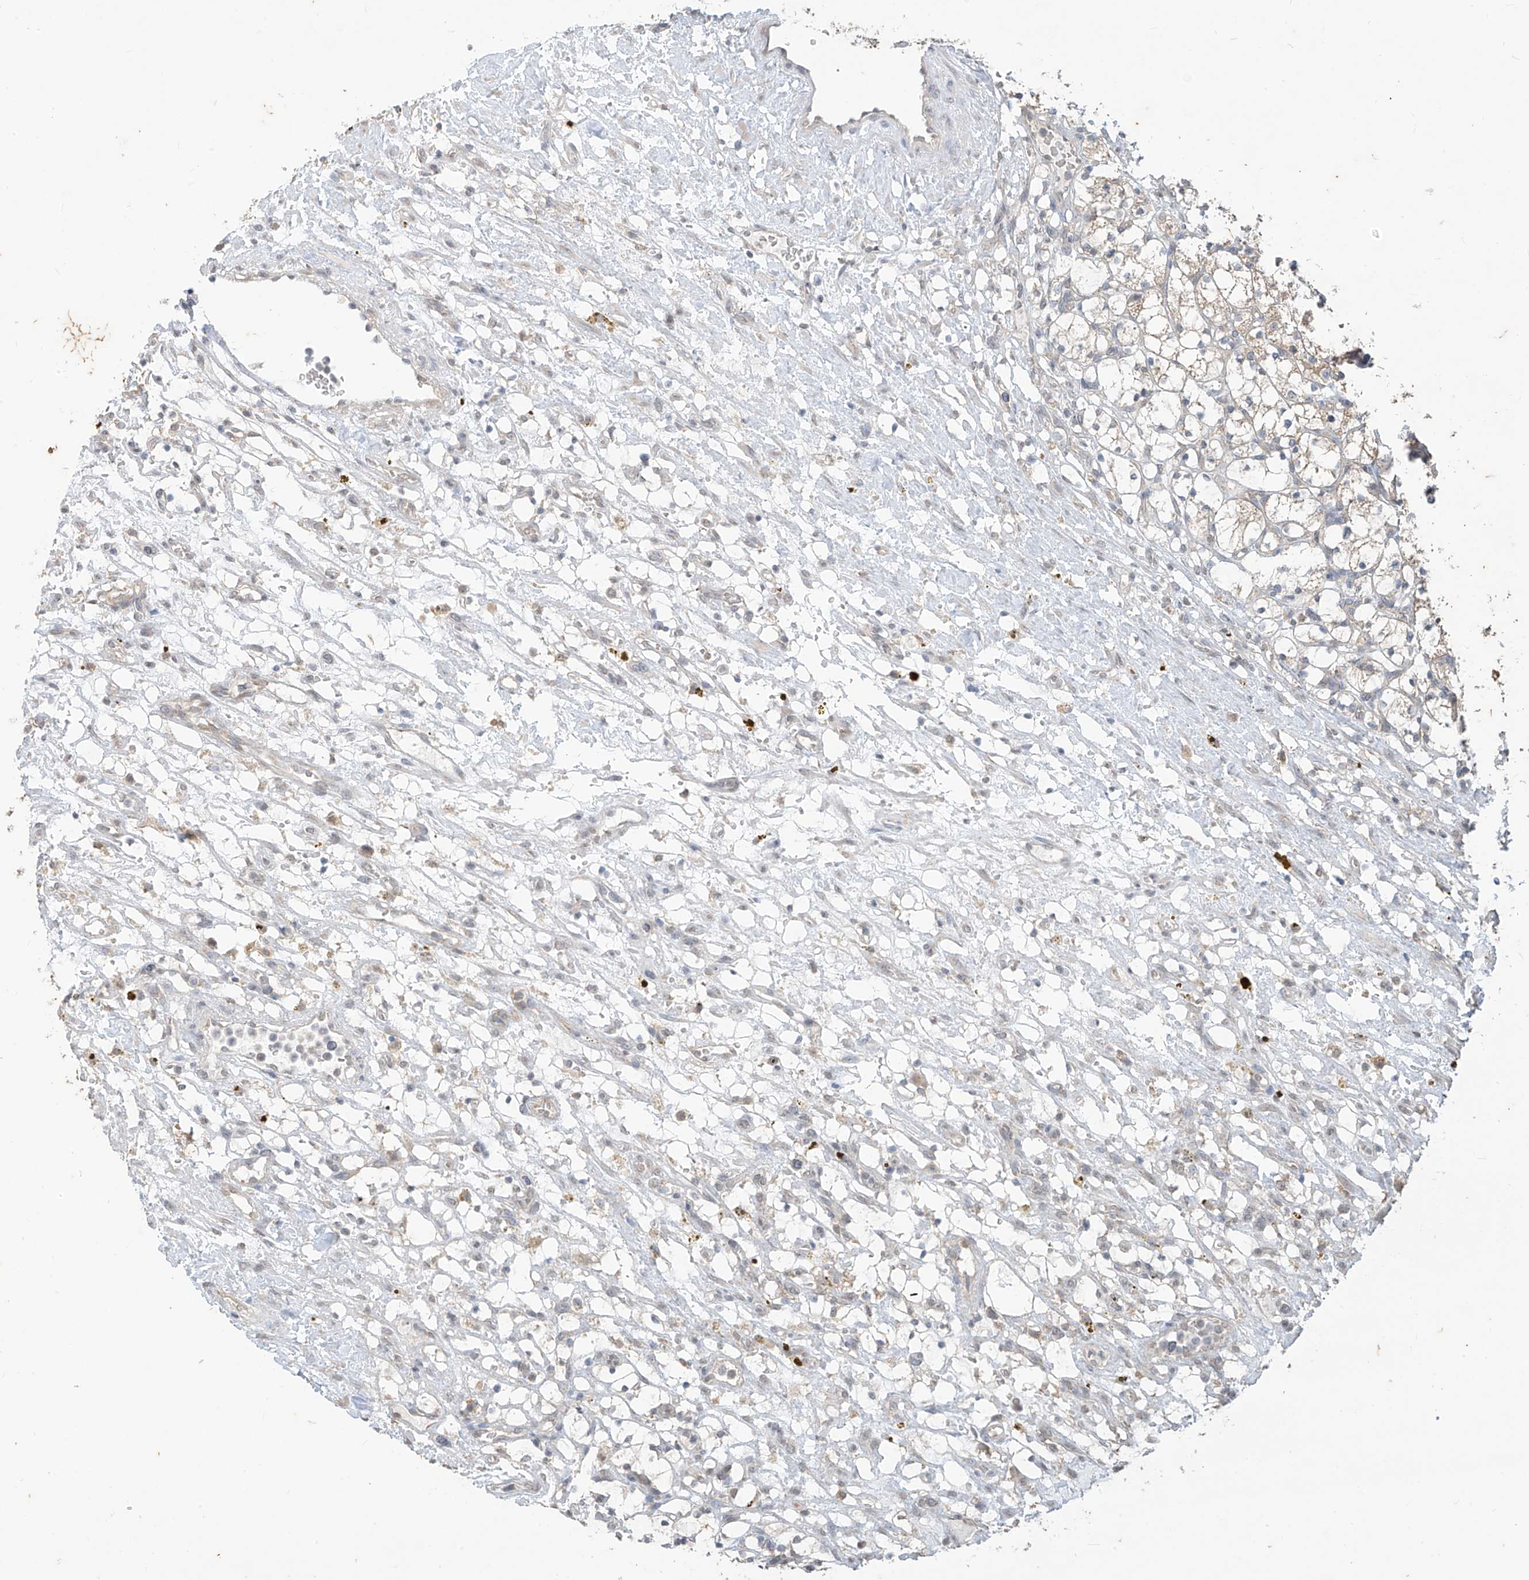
{"staining": {"intensity": "negative", "quantity": "none", "location": "none"}, "tissue": "renal cancer", "cell_type": "Tumor cells", "image_type": "cancer", "snomed": [{"axis": "morphology", "description": "Adenocarcinoma, NOS"}, {"axis": "topography", "description": "Kidney"}], "caption": "The histopathology image demonstrates no significant expression in tumor cells of renal cancer (adenocarcinoma).", "gene": "MTUS2", "patient": {"sex": "female", "age": 69}}